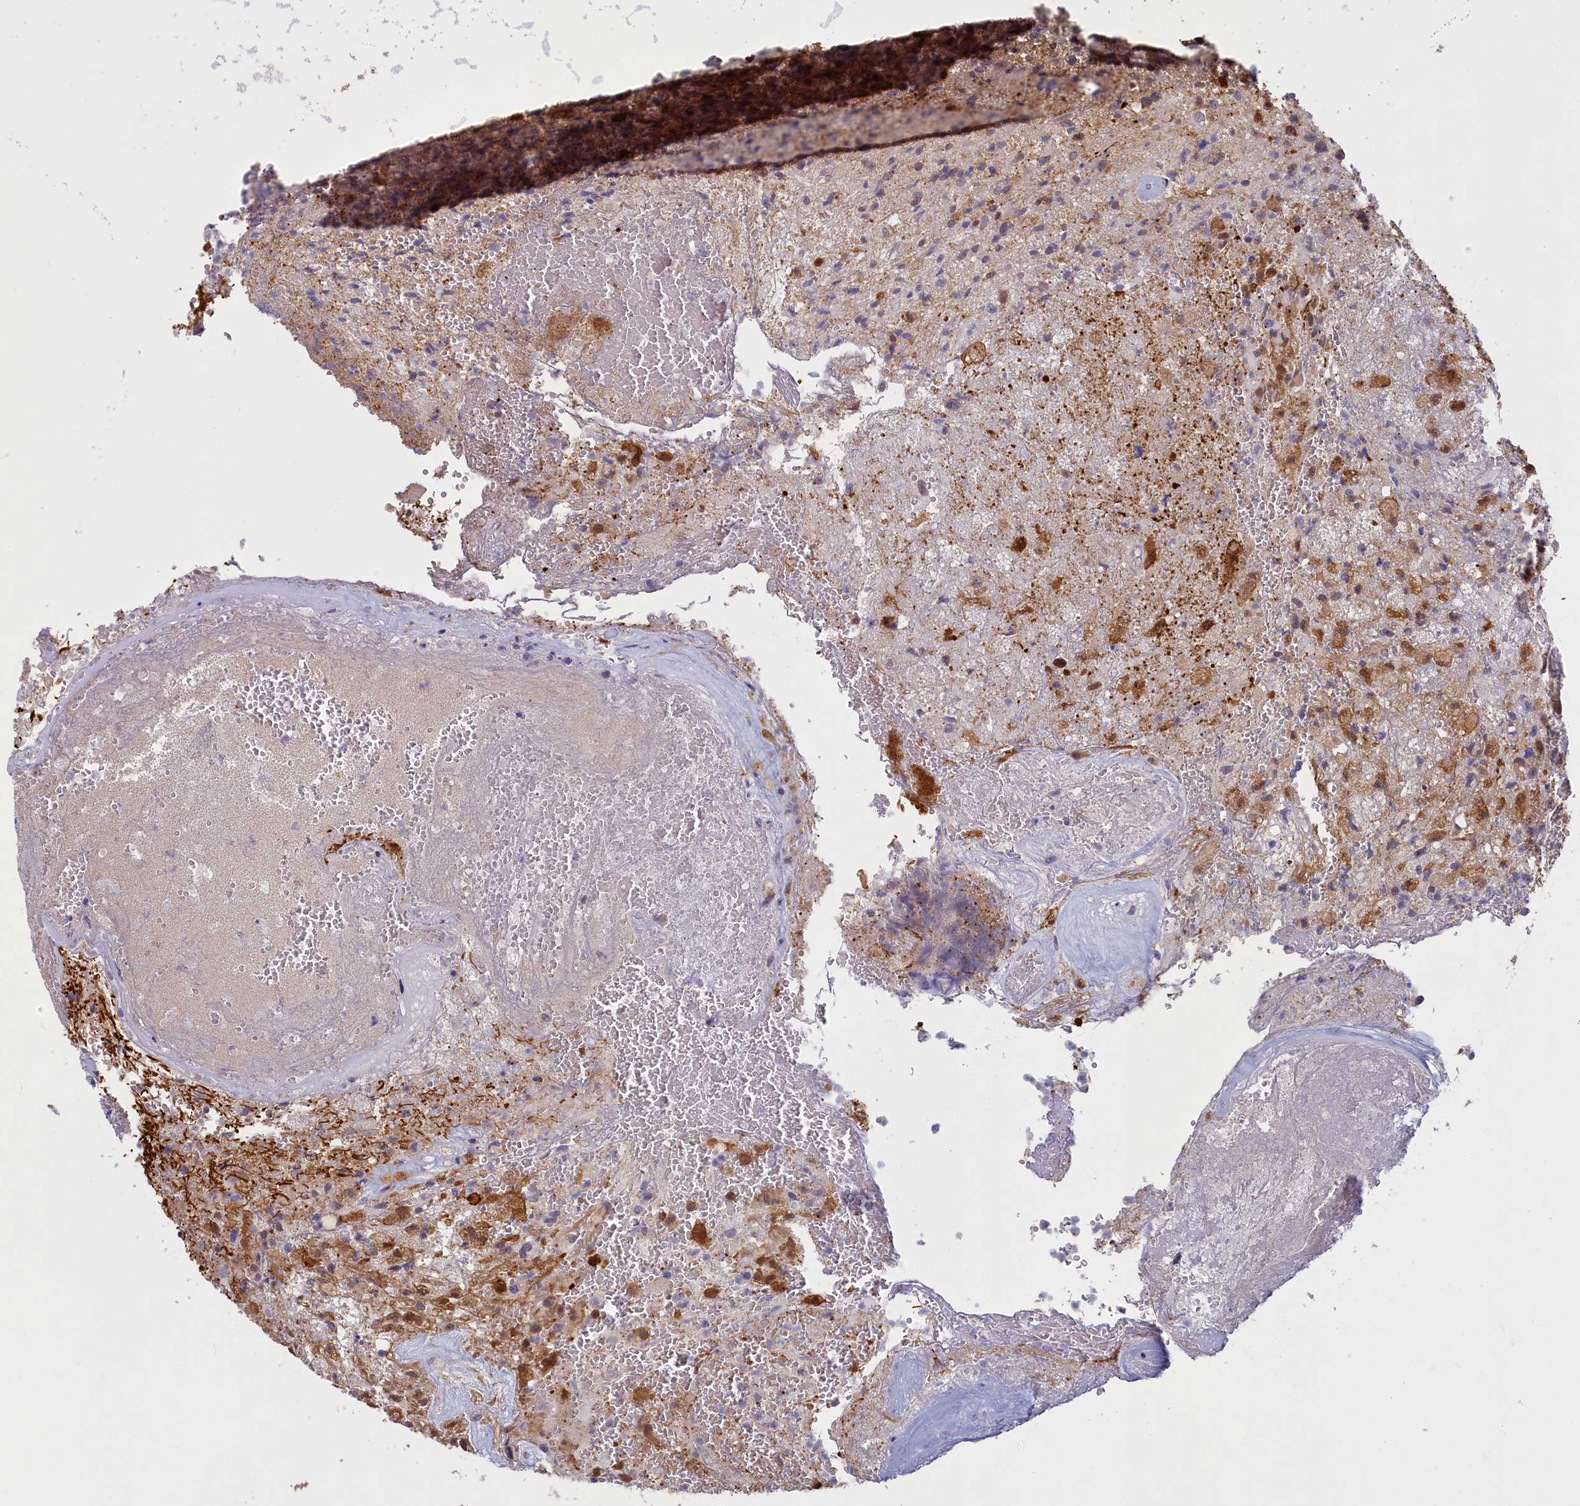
{"staining": {"intensity": "strong", "quantity": "25%-75%", "location": "cytoplasmic/membranous,nuclear"}, "tissue": "glioma", "cell_type": "Tumor cells", "image_type": "cancer", "snomed": [{"axis": "morphology", "description": "Glioma, malignant, High grade"}, {"axis": "topography", "description": "Brain"}], "caption": "Glioma stained with a brown dye reveals strong cytoplasmic/membranous and nuclear positive expression in about 25%-75% of tumor cells.", "gene": "UCHL3", "patient": {"sex": "male", "age": 56}}